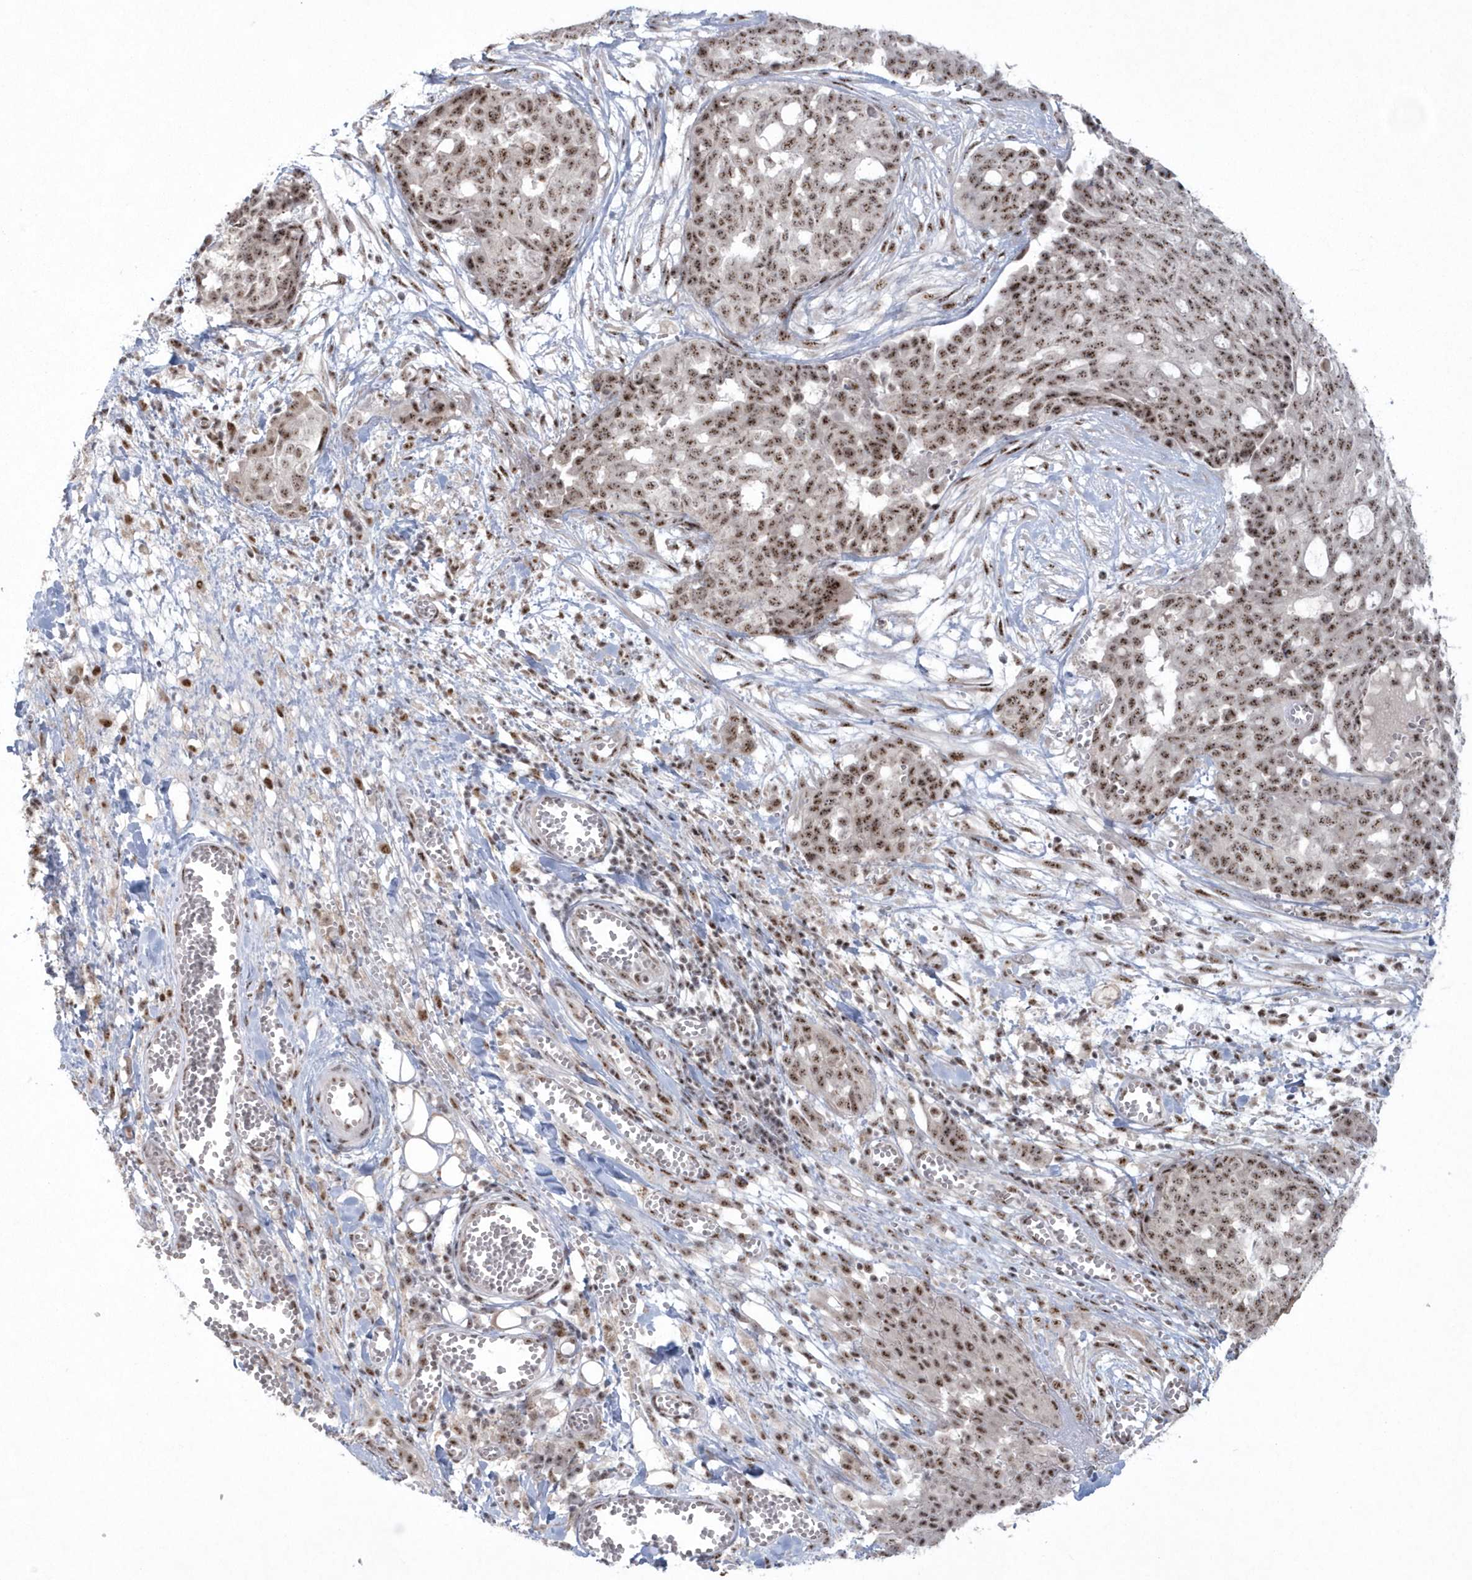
{"staining": {"intensity": "moderate", "quantity": ">75%", "location": "nuclear"}, "tissue": "ovarian cancer", "cell_type": "Tumor cells", "image_type": "cancer", "snomed": [{"axis": "morphology", "description": "Cystadenocarcinoma, serous, NOS"}, {"axis": "topography", "description": "Soft tissue"}, {"axis": "topography", "description": "Ovary"}], "caption": "Tumor cells display moderate nuclear expression in about >75% of cells in ovarian cancer. Nuclei are stained in blue.", "gene": "KDM6B", "patient": {"sex": "female", "age": 57}}